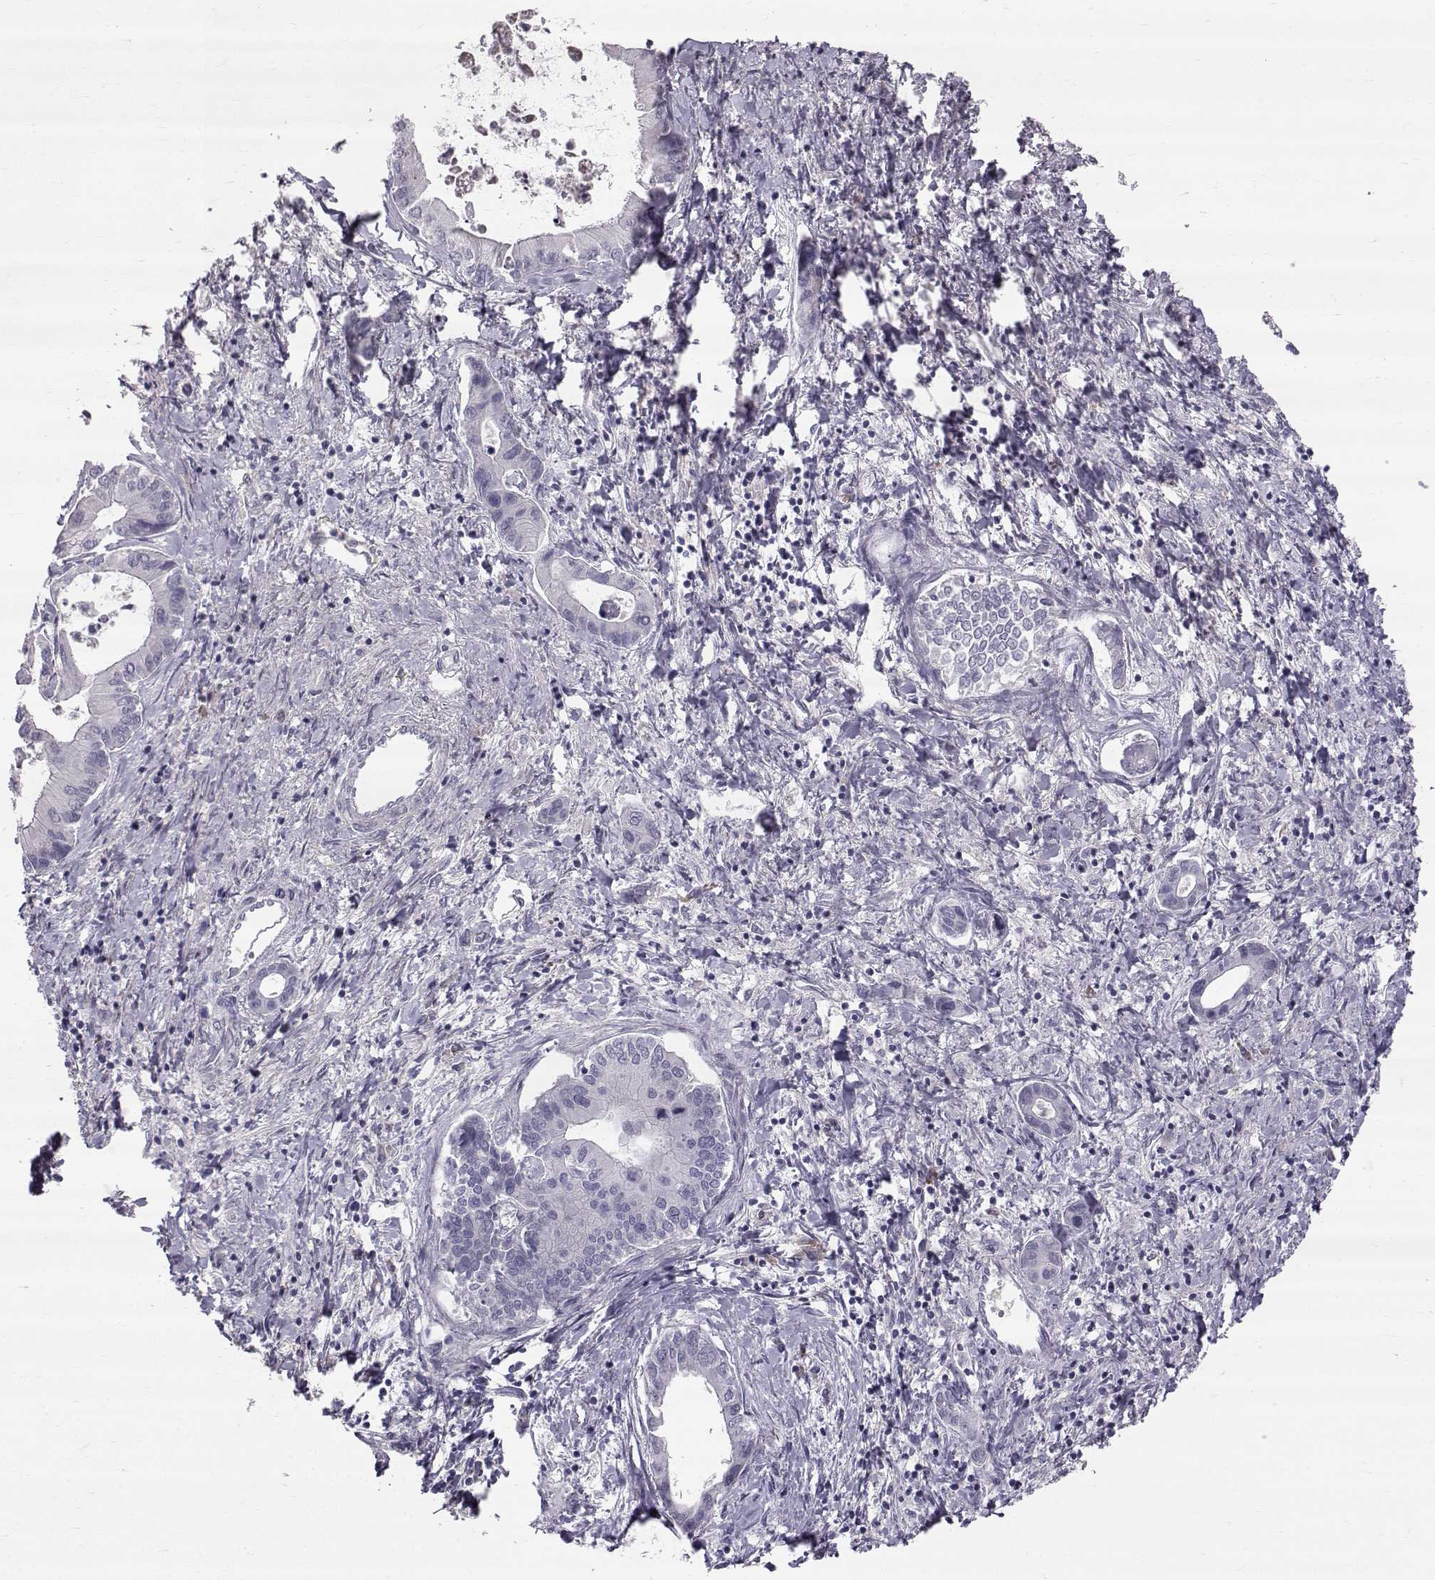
{"staining": {"intensity": "negative", "quantity": "none", "location": "none"}, "tissue": "liver cancer", "cell_type": "Tumor cells", "image_type": "cancer", "snomed": [{"axis": "morphology", "description": "Cholangiocarcinoma"}, {"axis": "topography", "description": "Liver"}], "caption": "The immunohistochemistry (IHC) micrograph has no significant expression in tumor cells of liver cancer tissue.", "gene": "QPCT", "patient": {"sex": "male", "age": 66}}